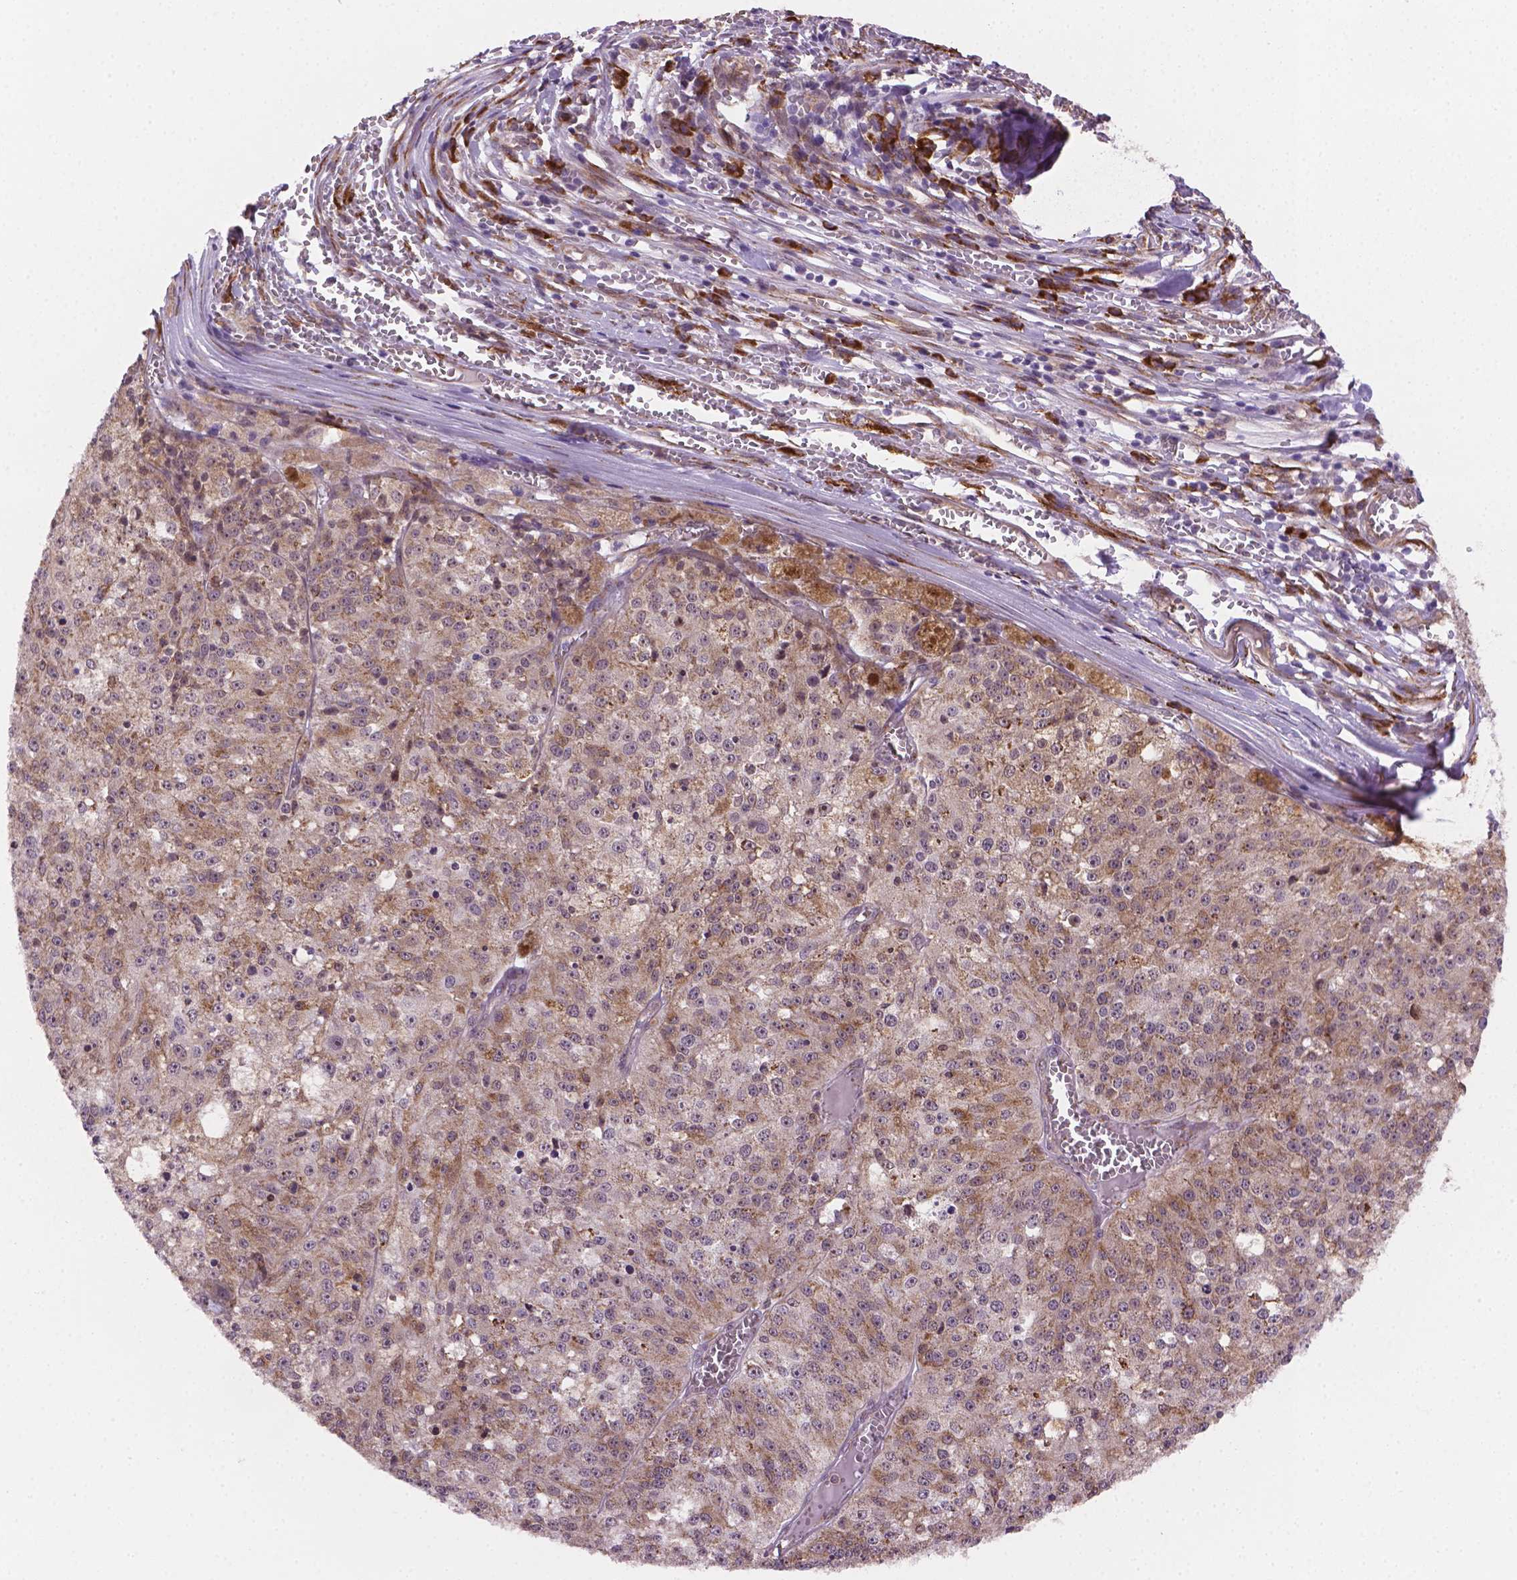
{"staining": {"intensity": "weak", "quantity": "25%-75%", "location": "cytoplasmic/membranous"}, "tissue": "melanoma", "cell_type": "Tumor cells", "image_type": "cancer", "snomed": [{"axis": "morphology", "description": "Malignant melanoma, Metastatic site"}, {"axis": "topography", "description": "Lymph node"}], "caption": "Brown immunohistochemical staining in human malignant melanoma (metastatic site) shows weak cytoplasmic/membranous staining in about 25%-75% of tumor cells.", "gene": "FNIP1", "patient": {"sex": "female", "age": 64}}